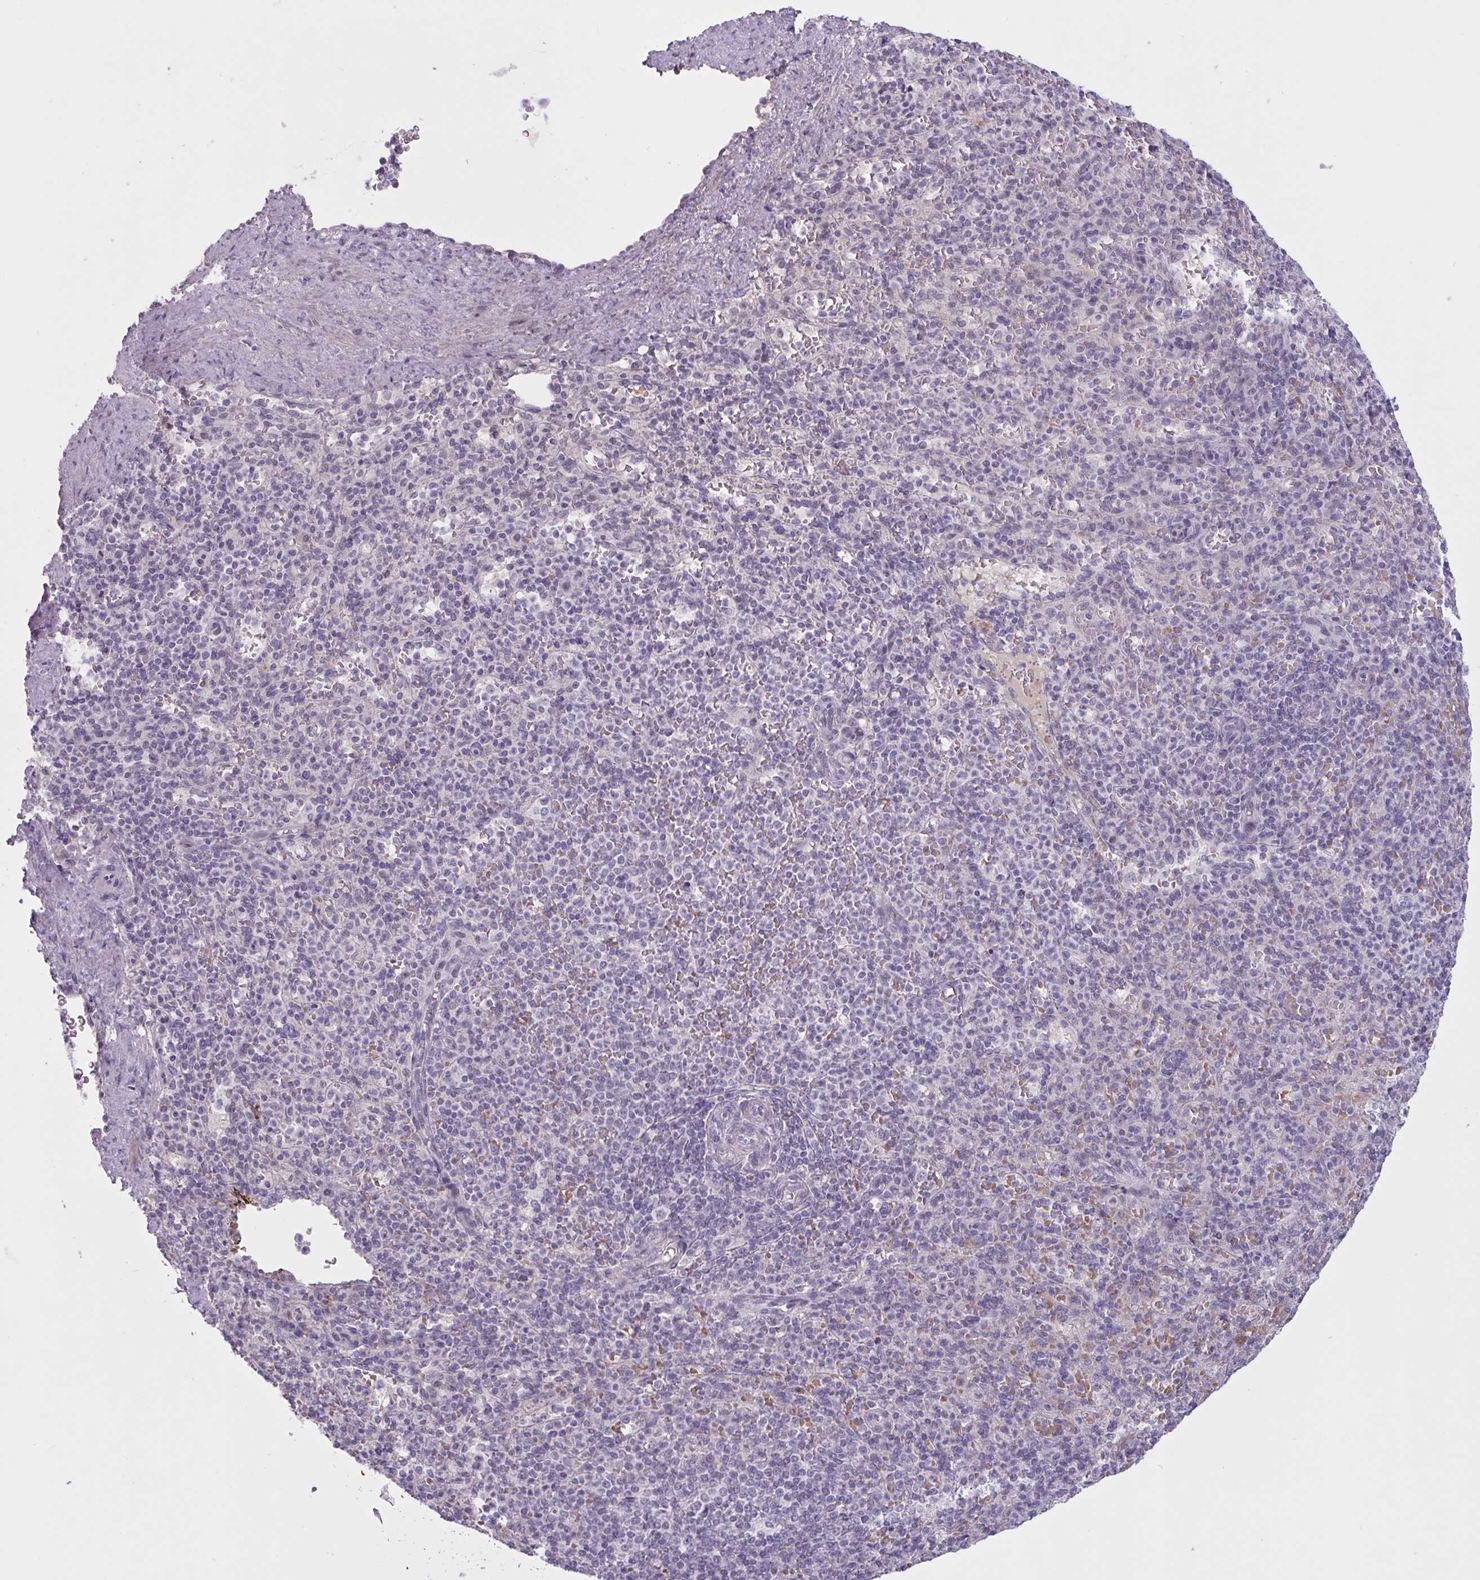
{"staining": {"intensity": "negative", "quantity": "none", "location": "none"}, "tissue": "spleen", "cell_type": "Cells in red pulp", "image_type": "normal", "snomed": [{"axis": "morphology", "description": "Normal tissue, NOS"}, {"axis": "topography", "description": "Spleen"}], "caption": "Immunohistochemistry of normal human spleen displays no staining in cells in red pulp.", "gene": "ENSG00000281613", "patient": {"sex": "female", "age": 74}}